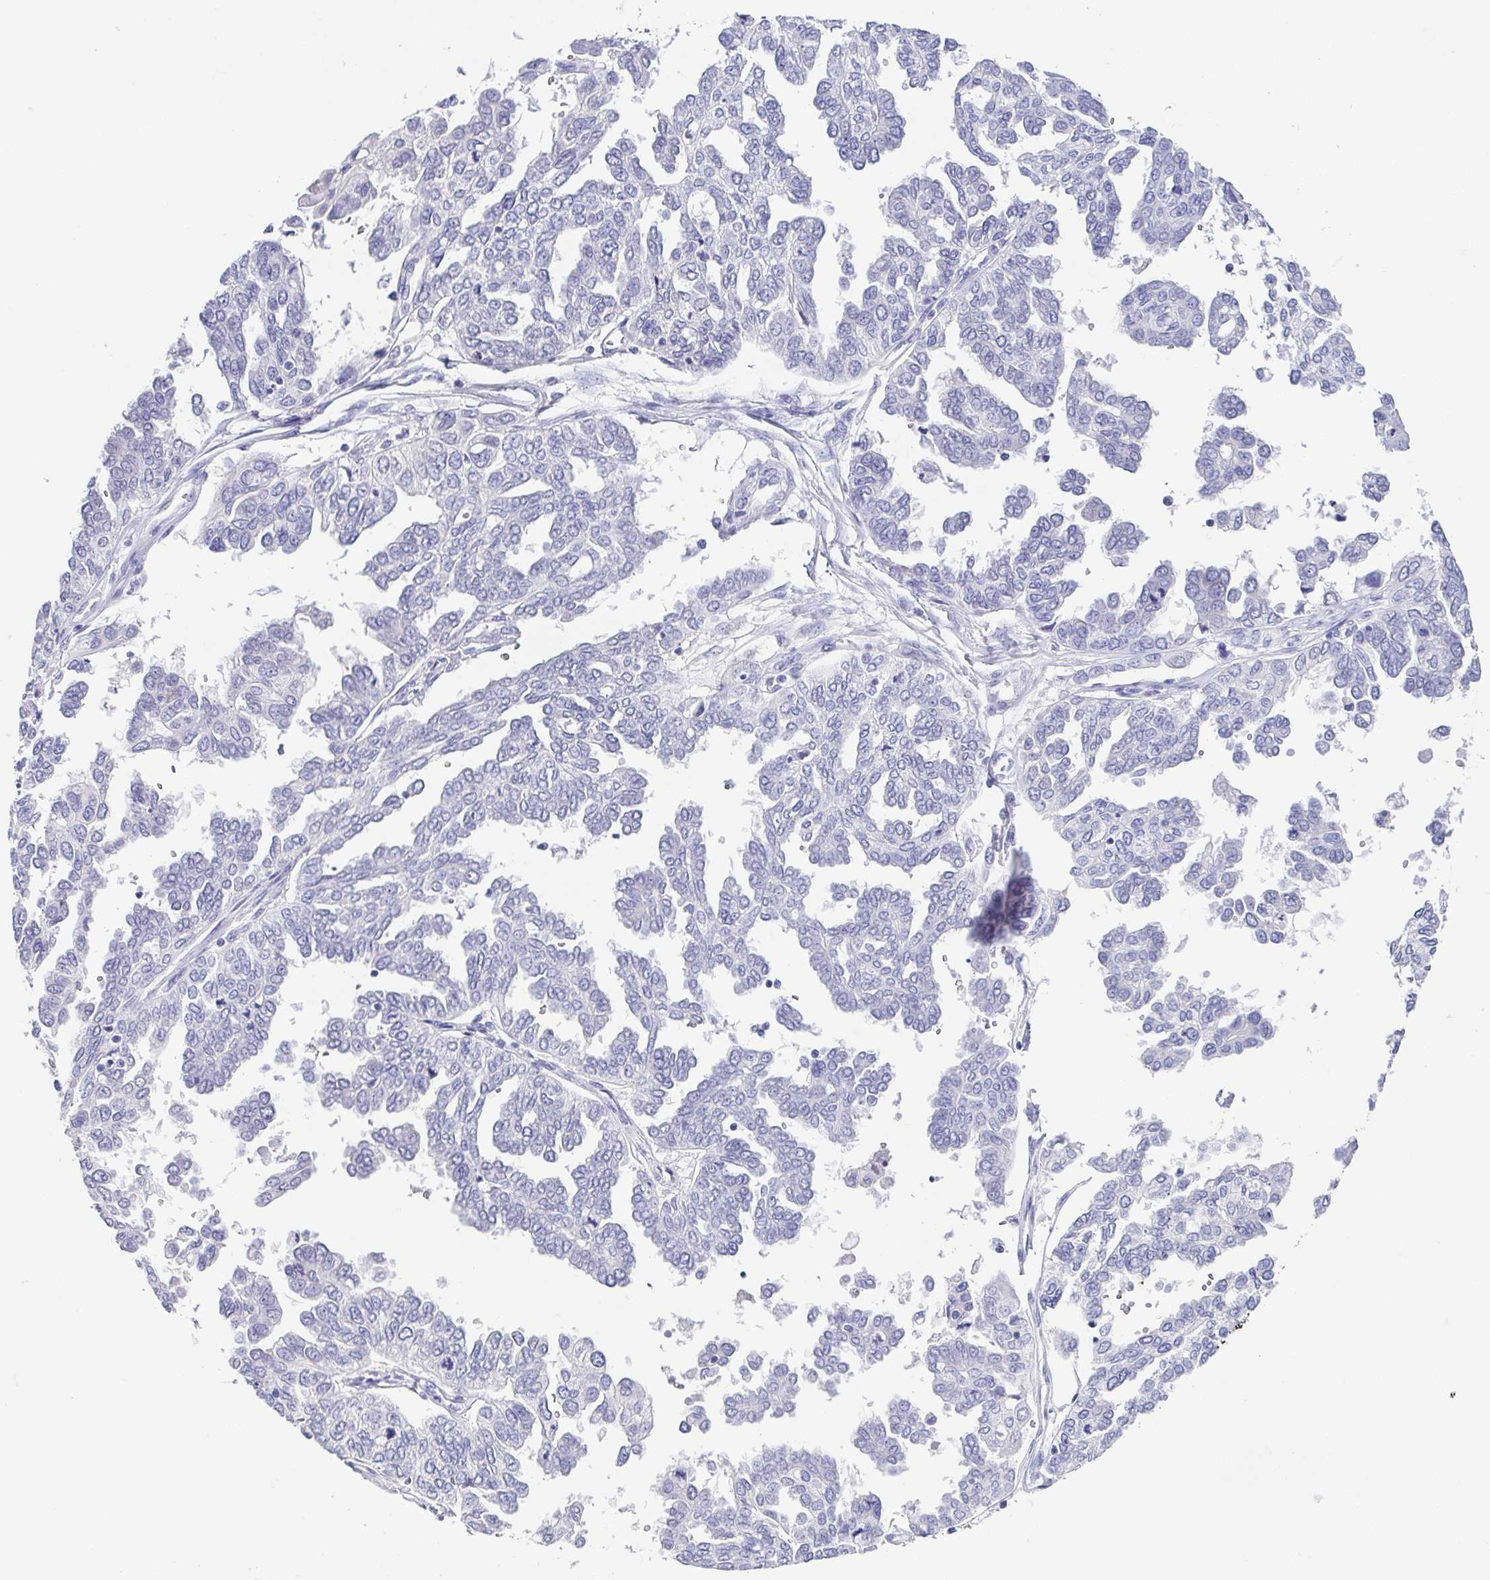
{"staining": {"intensity": "negative", "quantity": "none", "location": "none"}, "tissue": "ovarian cancer", "cell_type": "Tumor cells", "image_type": "cancer", "snomed": [{"axis": "morphology", "description": "Cystadenocarcinoma, serous, NOS"}, {"axis": "topography", "description": "Ovary"}], "caption": "Immunohistochemical staining of human ovarian serous cystadenocarcinoma displays no significant positivity in tumor cells.", "gene": "RDH11", "patient": {"sex": "female", "age": 53}}